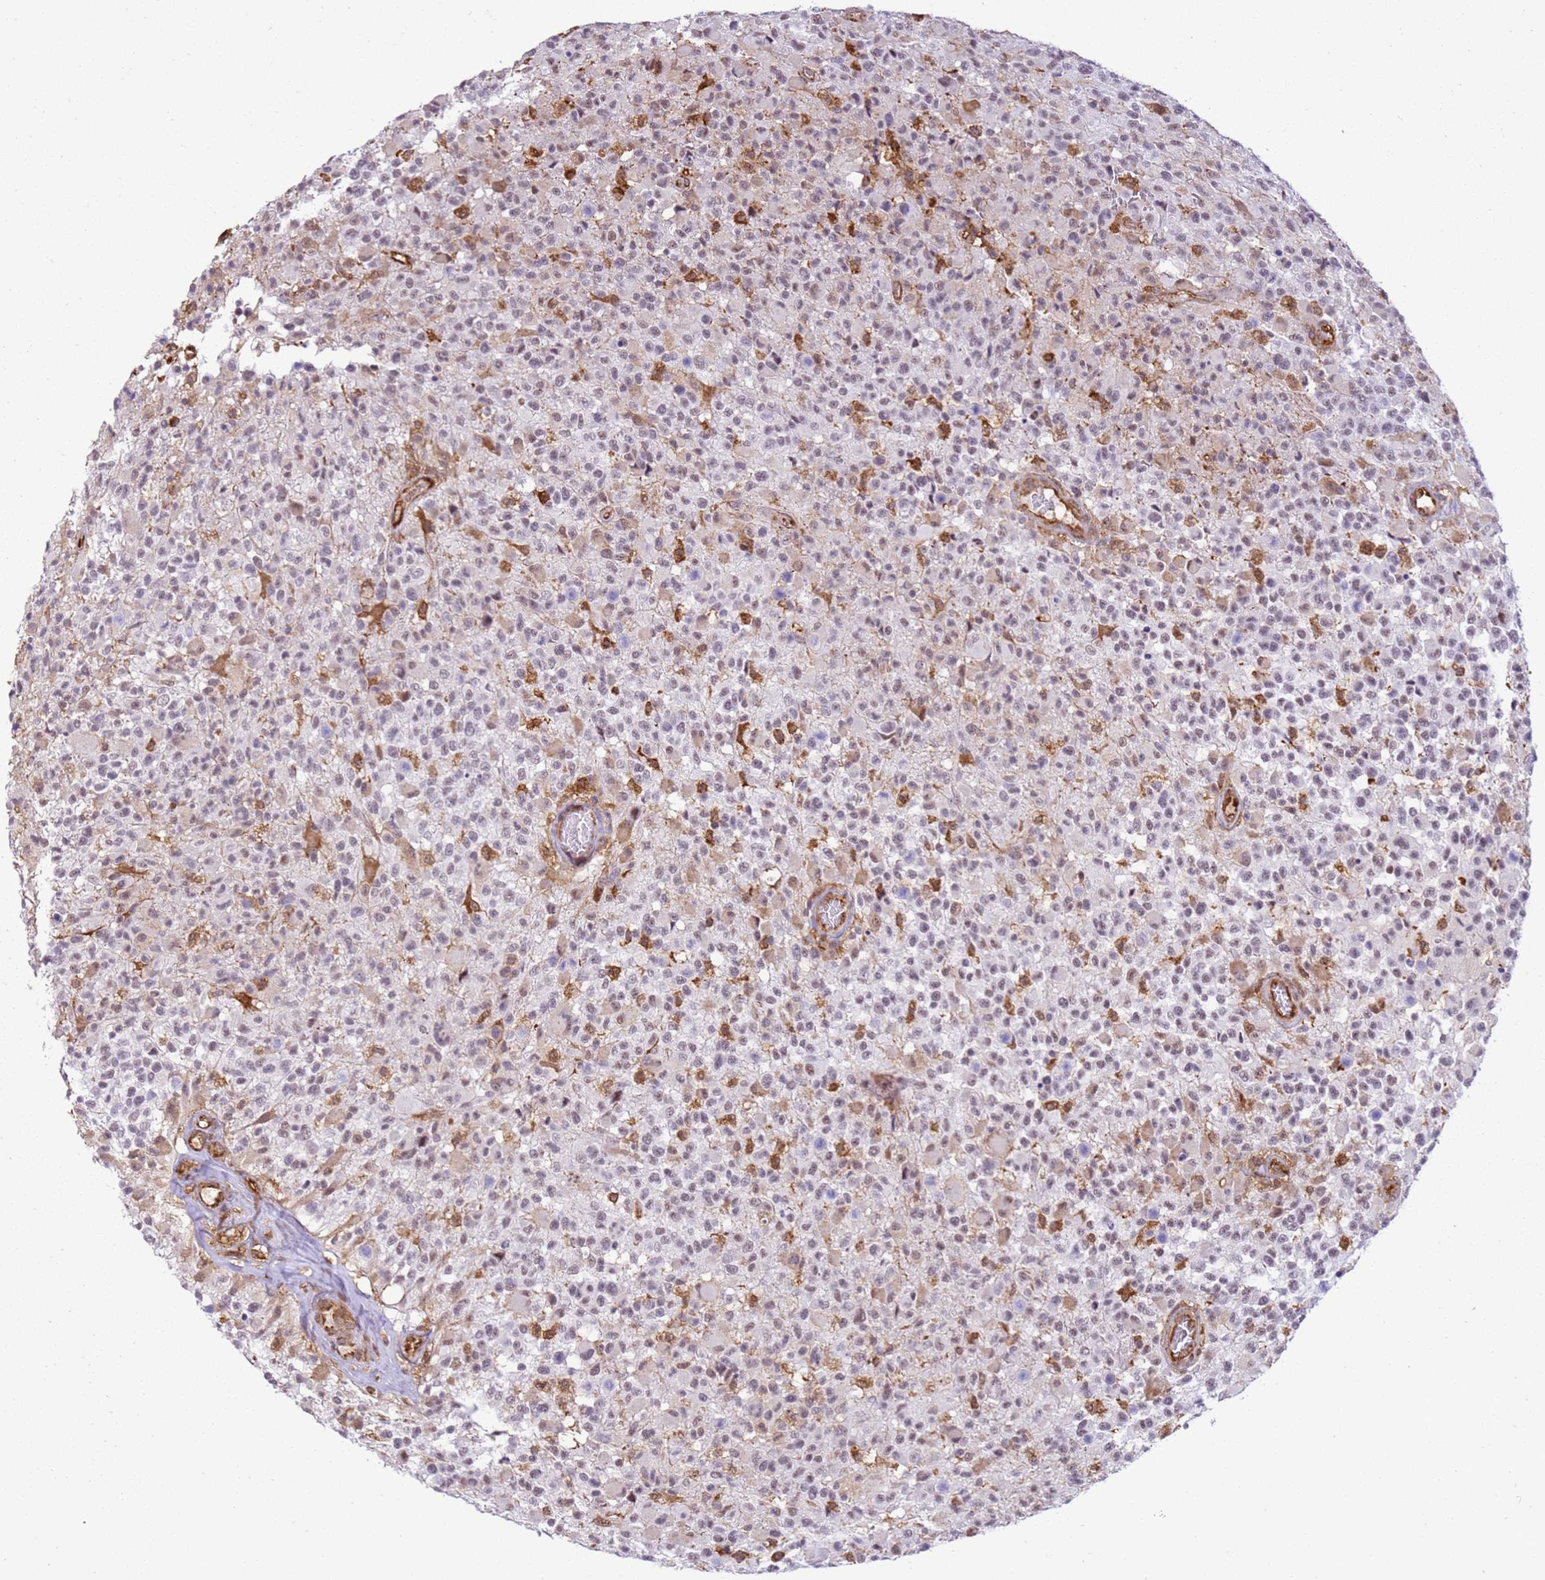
{"staining": {"intensity": "strong", "quantity": "<25%", "location": "cytoplasmic/membranous"}, "tissue": "glioma", "cell_type": "Tumor cells", "image_type": "cancer", "snomed": [{"axis": "morphology", "description": "Glioma, malignant, High grade"}, {"axis": "morphology", "description": "Glioblastoma, NOS"}, {"axis": "topography", "description": "Brain"}], "caption": "The histopathology image exhibits staining of glioblastoma, revealing strong cytoplasmic/membranous protein staining (brown color) within tumor cells.", "gene": "GABRE", "patient": {"sex": "male", "age": 60}}